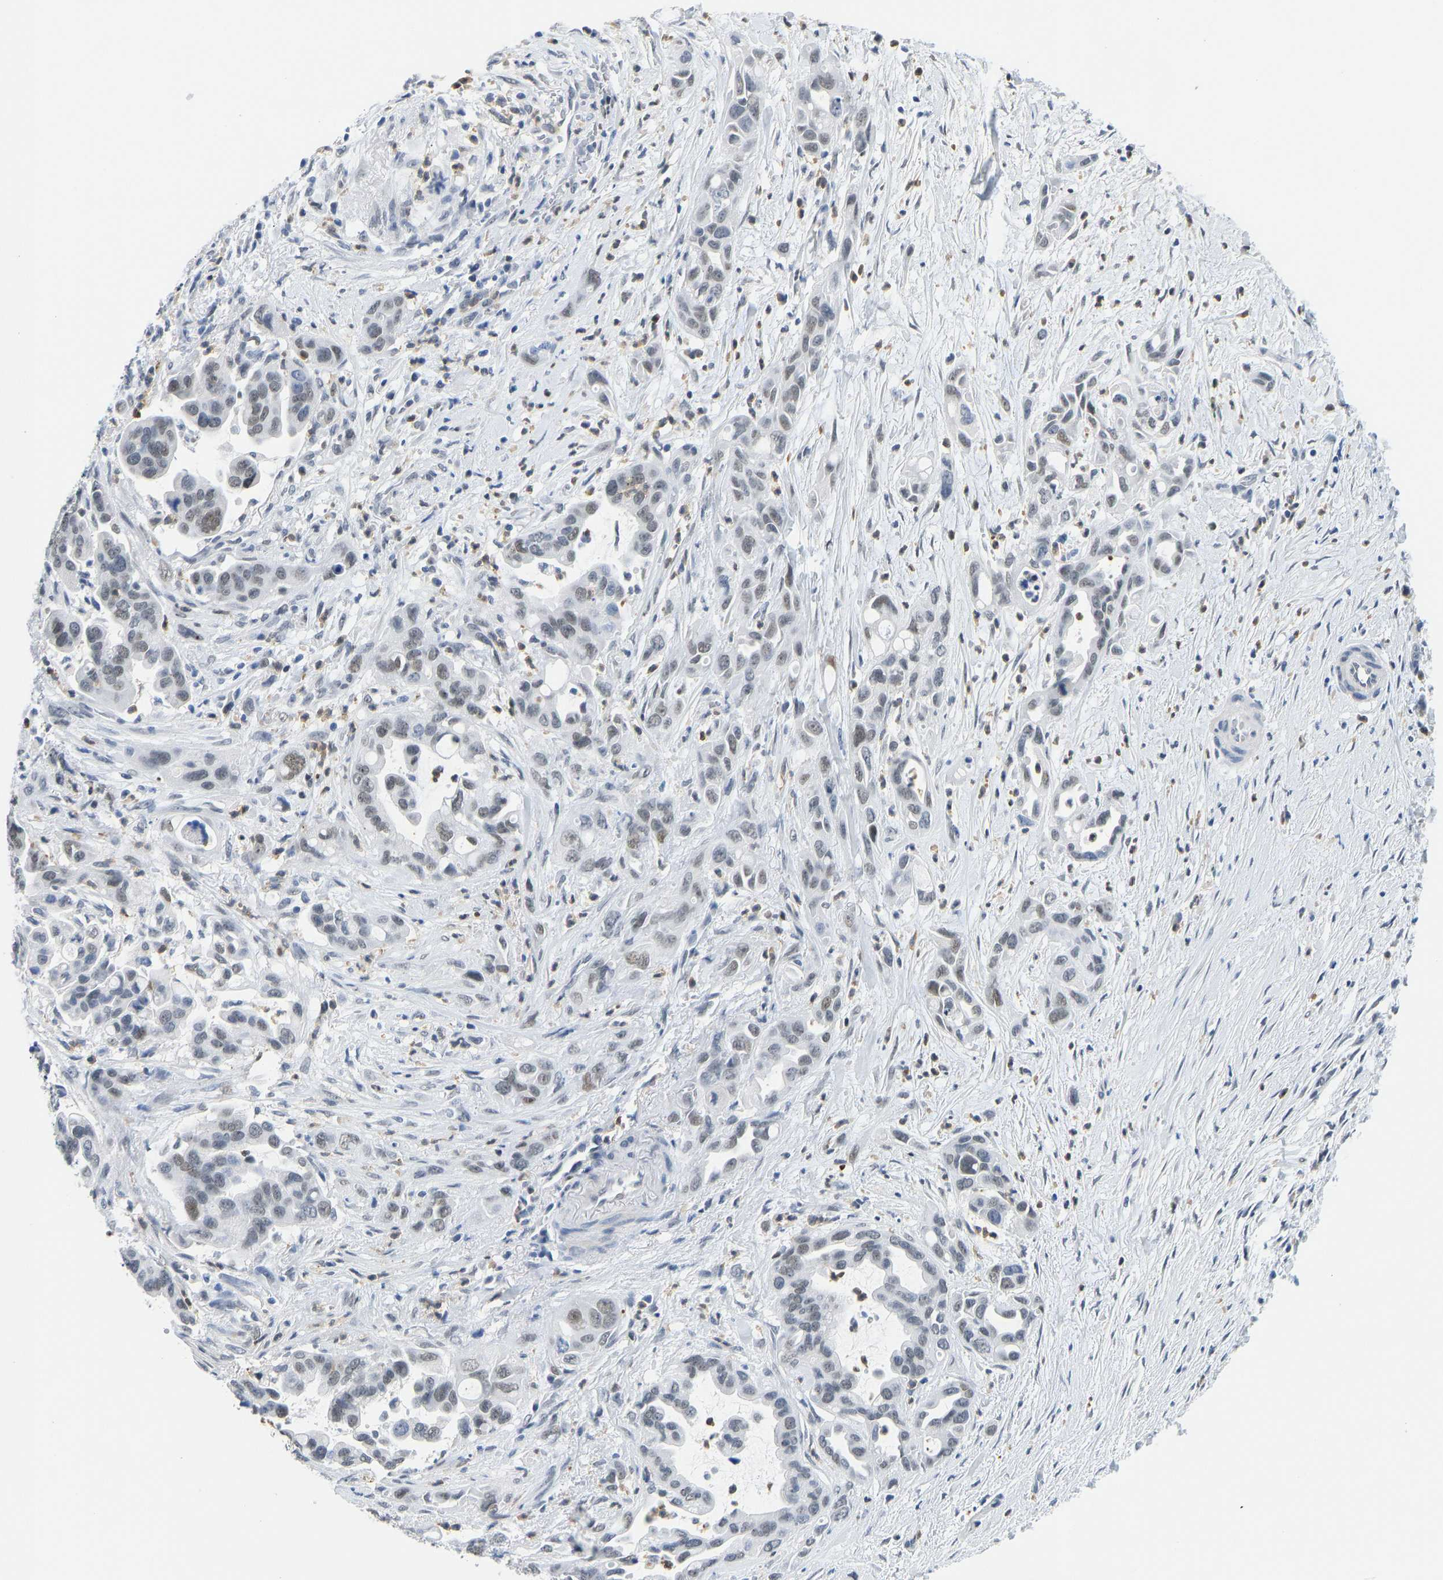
{"staining": {"intensity": "negative", "quantity": "none", "location": "none"}, "tissue": "pancreatic cancer", "cell_type": "Tumor cells", "image_type": "cancer", "snomed": [{"axis": "morphology", "description": "Adenocarcinoma, NOS"}, {"axis": "topography", "description": "Pancreas"}], "caption": "An immunohistochemistry photomicrograph of pancreatic cancer (adenocarcinoma) is shown. There is no staining in tumor cells of pancreatic cancer (adenocarcinoma).", "gene": "TXNDC2", "patient": {"sex": "female", "age": 70}}